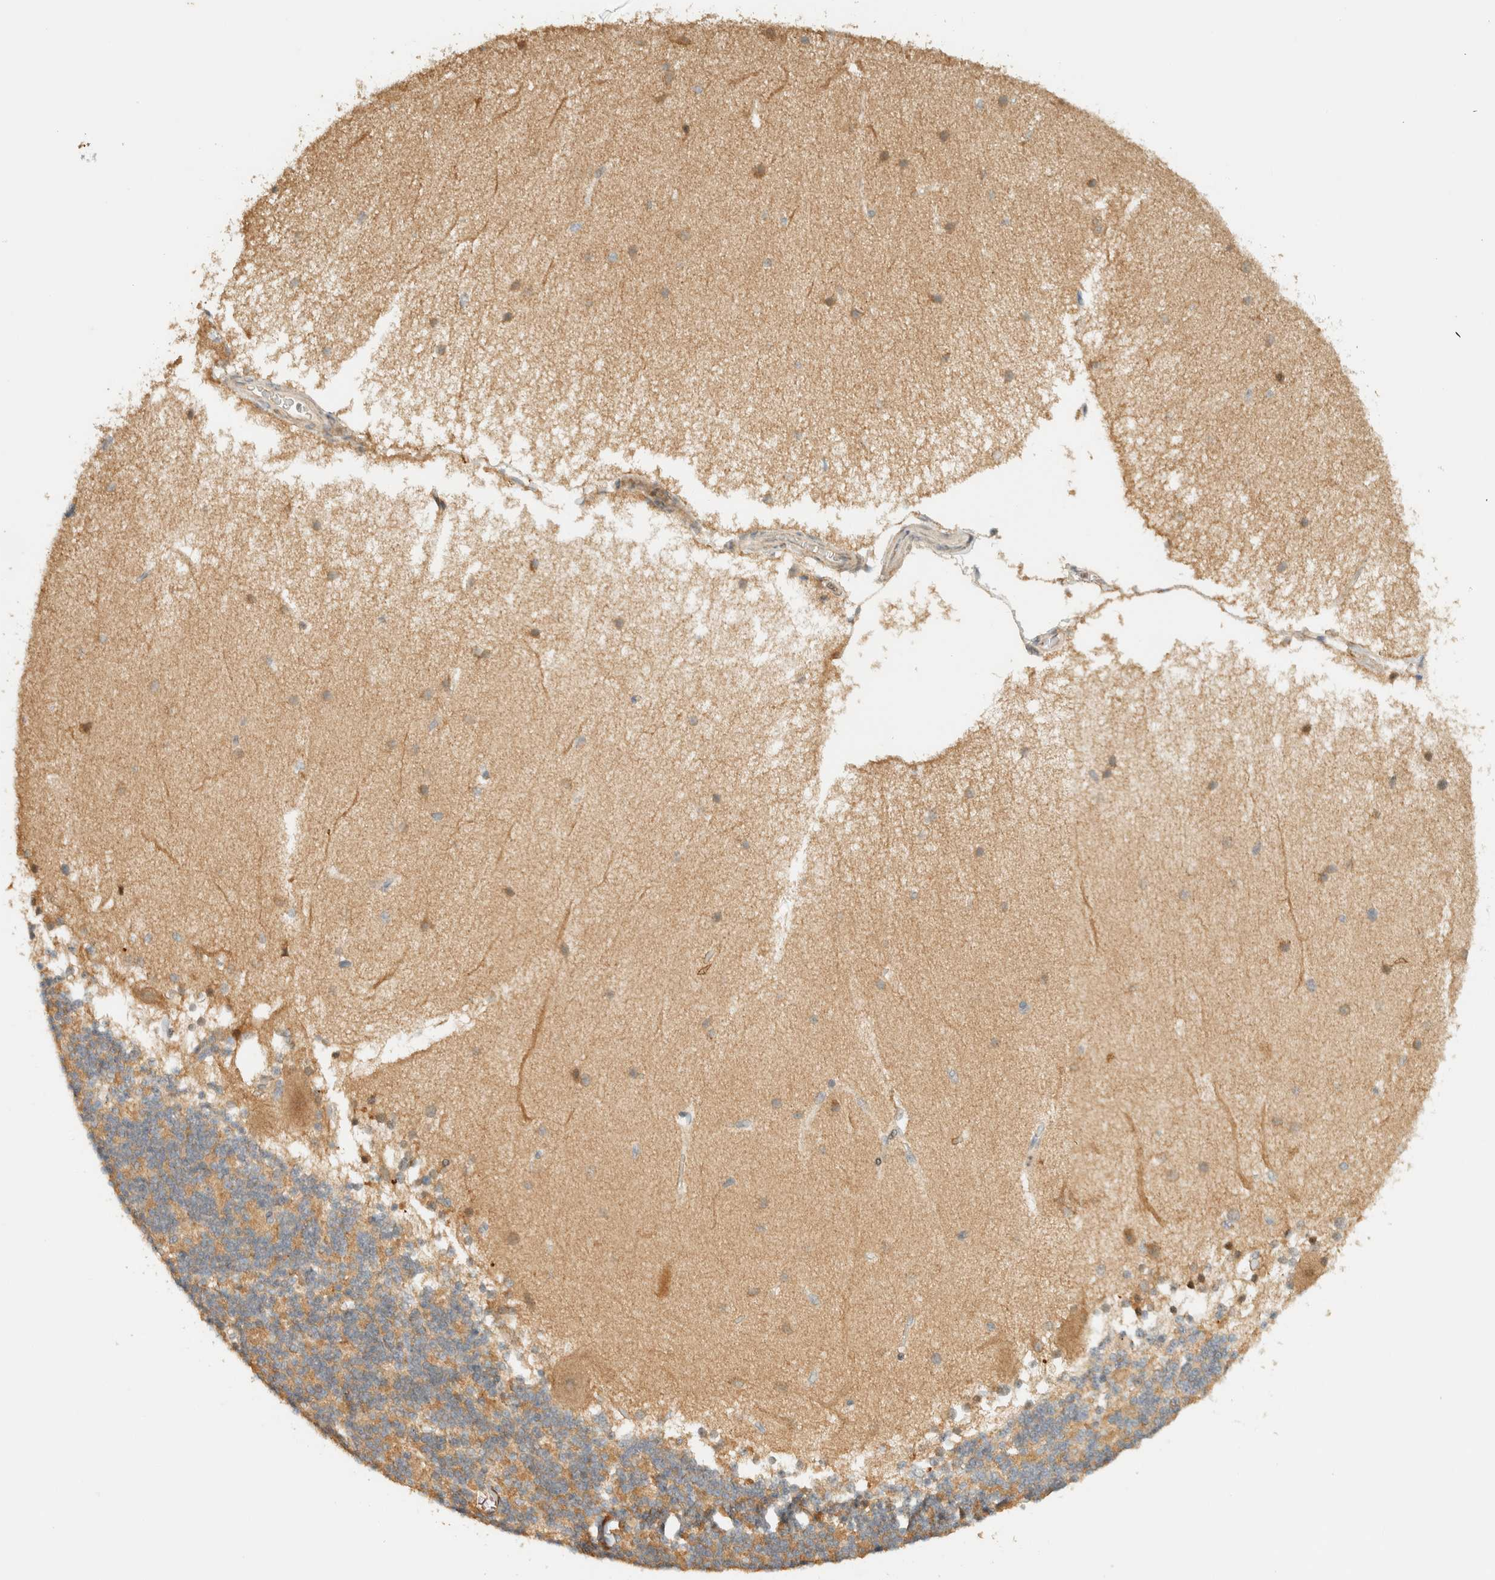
{"staining": {"intensity": "weak", "quantity": "<25%", "location": "cytoplasmic/membranous"}, "tissue": "cerebellum", "cell_type": "Cells in granular layer", "image_type": "normal", "snomed": [{"axis": "morphology", "description": "Normal tissue, NOS"}, {"axis": "topography", "description": "Cerebellum"}], "caption": "Protein analysis of unremarkable cerebellum reveals no significant staining in cells in granular layer. The staining is performed using DAB brown chromogen with nuclei counter-stained in using hematoxylin.", "gene": "ZBTB34", "patient": {"sex": "female", "age": 54}}